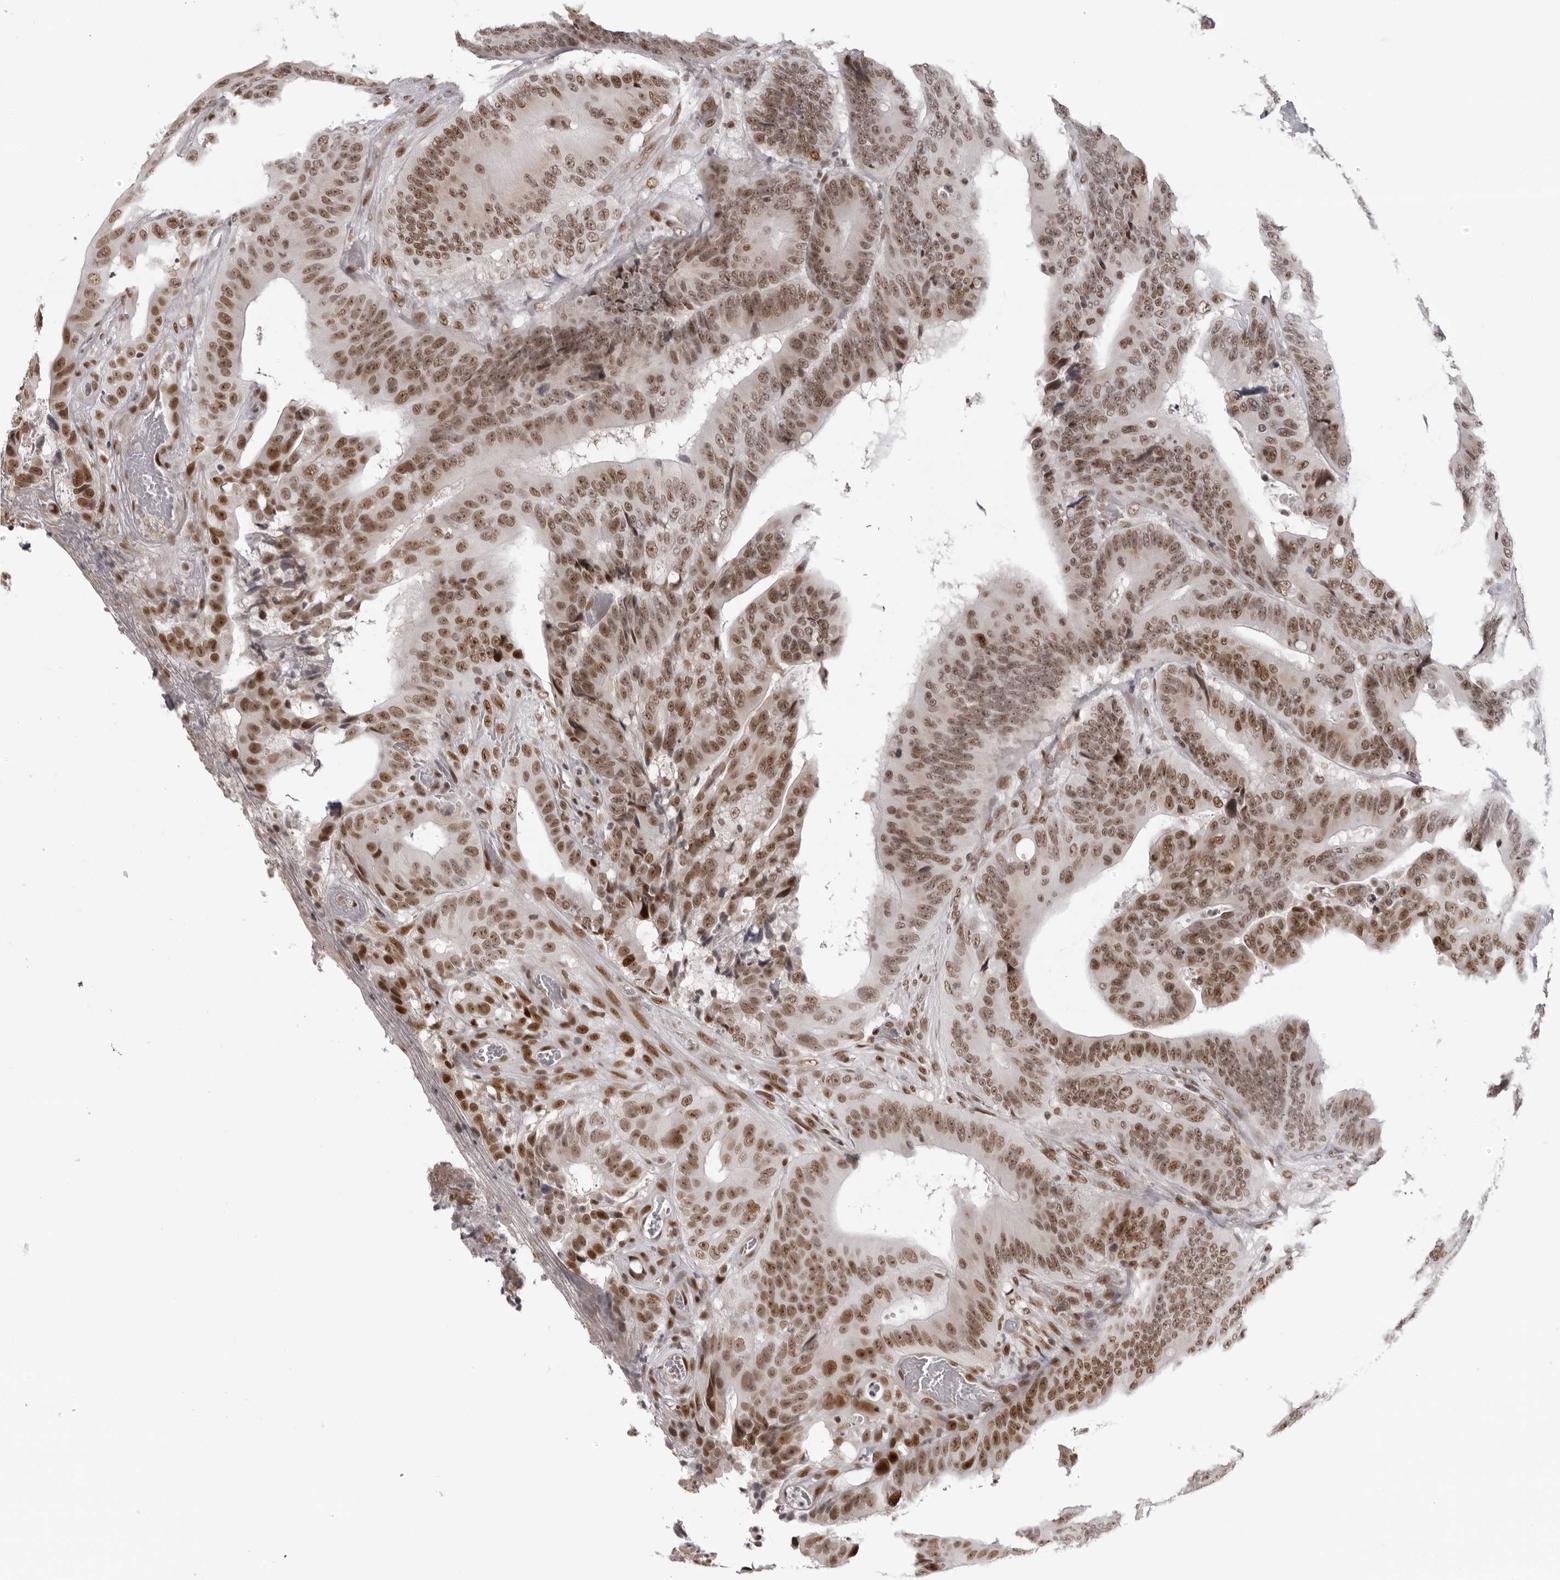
{"staining": {"intensity": "moderate", "quantity": ">75%", "location": "nuclear"}, "tissue": "colorectal cancer", "cell_type": "Tumor cells", "image_type": "cancer", "snomed": [{"axis": "morphology", "description": "Adenocarcinoma, NOS"}, {"axis": "topography", "description": "Colon"}], "caption": "Approximately >75% of tumor cells in human adenocarcinoma (colorectal) exhibit moderate nuclear protein expression as visualized by brown immunohistochemical staining.", "gene": "HEXIM2", "patient": {"sex": "male", "age": 83}}